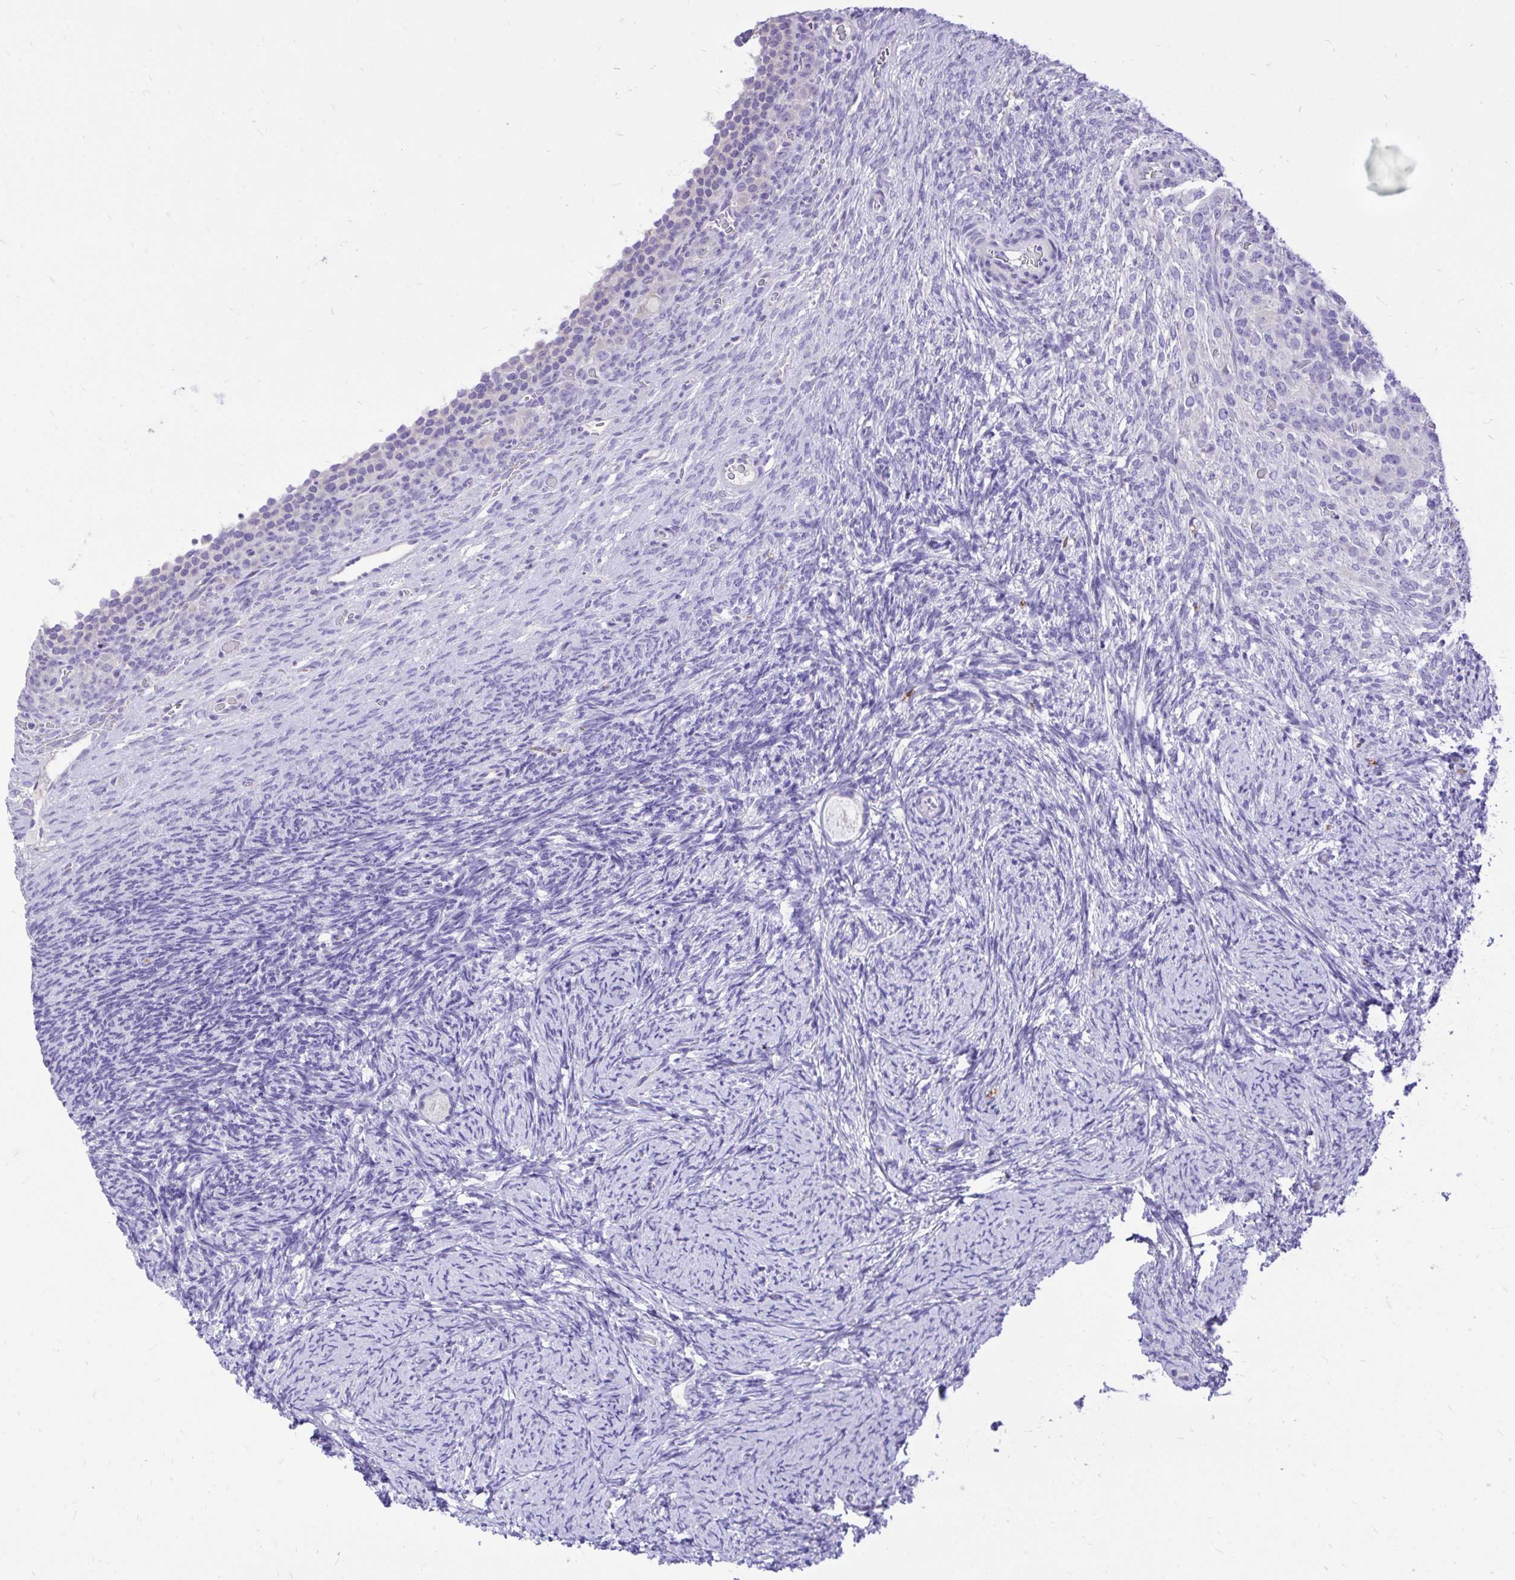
{"staining": {"intensity": "negative", "quantity": "none", "location": "none"}, "tissue": "ovary", "cell_type": "Follicle cells", "image_type": "normal", "snomed": [{"axis": "morphology", "description": "Normal tissue, NOS"}, {"axis": "topography", "description": "Ovary"}], "caption": "This is an immunohistochemistry histopathology image of normal ovary. There is no positivity in follicle cells.", "gene": "MON1A", "patient": {"sex": "female", "age": 34}}